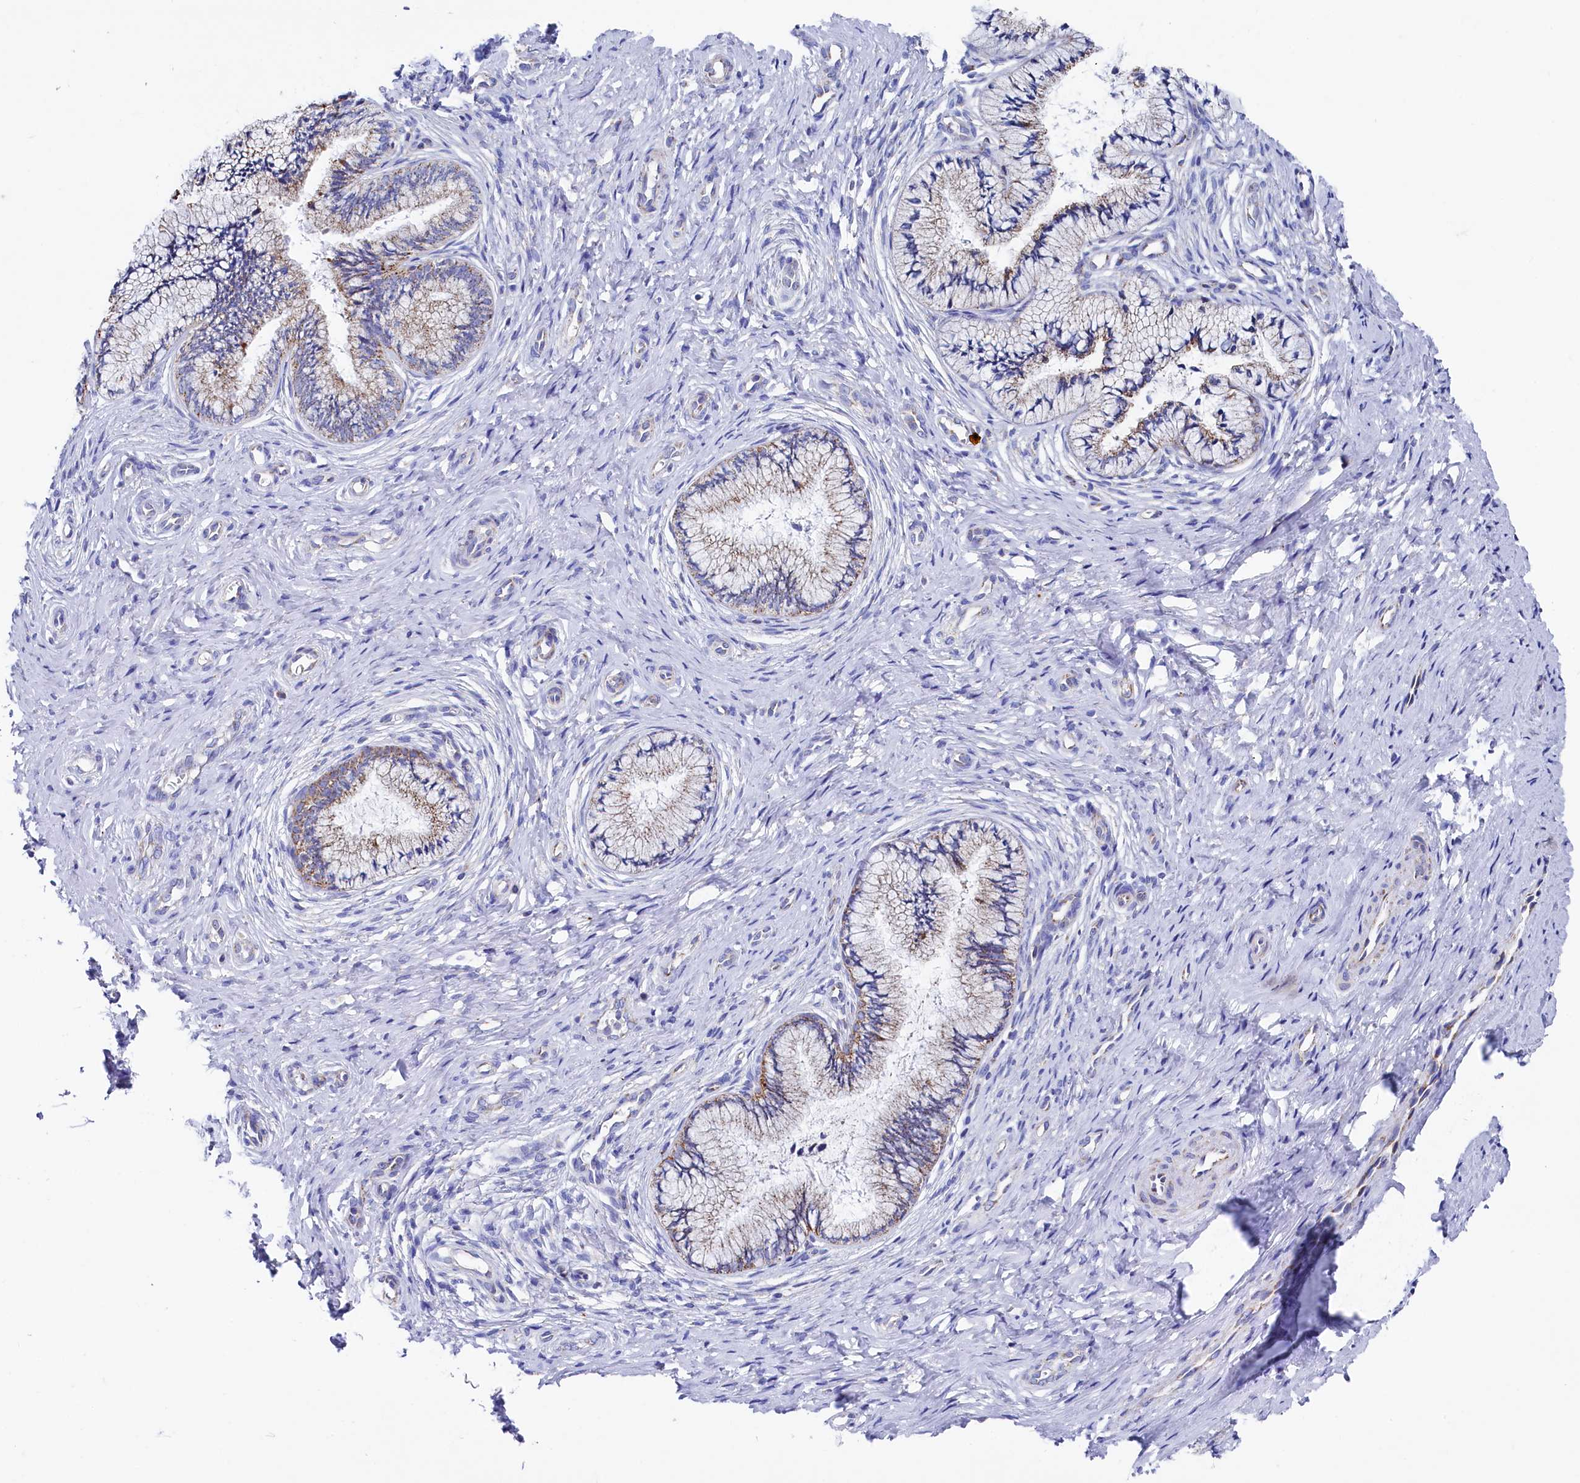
{"staining": {"intensity": "weak", "quantity": "<25%", "location": "cytoplasmic/membranous"}, "tissue": "cervix", "cell_type": "Glandular cells", "image_type": "normal", "snomed": [{"axis": "morphology", "description": "Normal tissue, NOS"}, {"axis": "topography", "description": "Cervix"}], "caption": "The photomicrograph demonstrates no significant positivity in glandular cells of cervix.", "gene": "MMAB", "patient": {"sex": "female", "age": 36}}